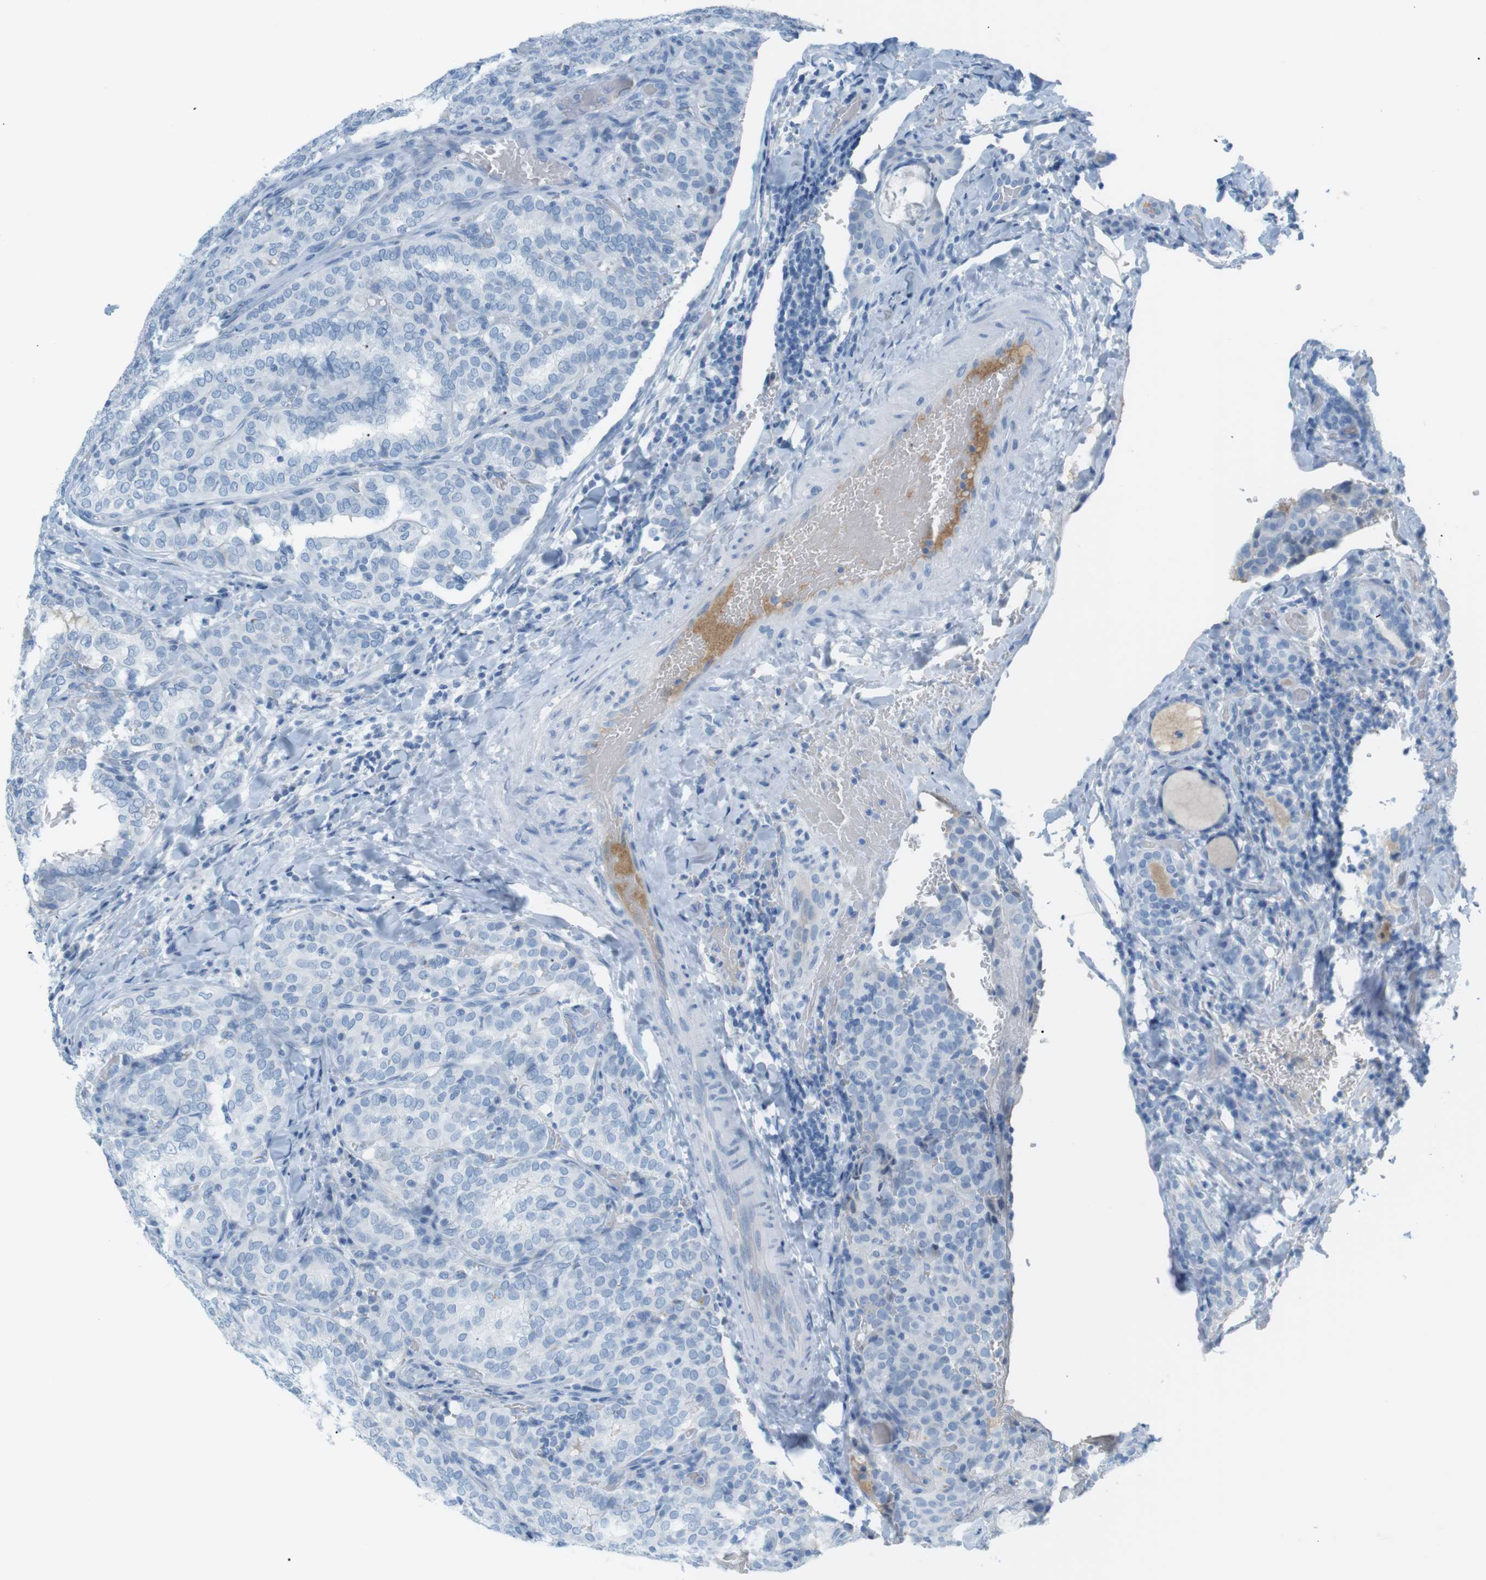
{"staining": {"intensity": "negative", "quantity": "none", "location": "none"}, "tissue": "thyroid cancer", "cell_type": "Tumor cells", "image_type": "cancer", "snomed": [{"axis": "morphology", "description": "Normal tissue, NOS"}, {"axis": "morphology", "description": "Papillary adenocarcinoma, NOS"}, {"axis": "topography", "description": "Thyroid gland"}], "caption": "This micrograph is of thyroid papillary adenocarcinoma stained with immunohistochemistry (IHC) to label a protein in brown with the nuclei are counter-stained blue. There is no positivity in tumor cells. (DAB IHC, high magnification).", "gene": "AZGP1", "patient": {"sex": "female", "age": 30}}